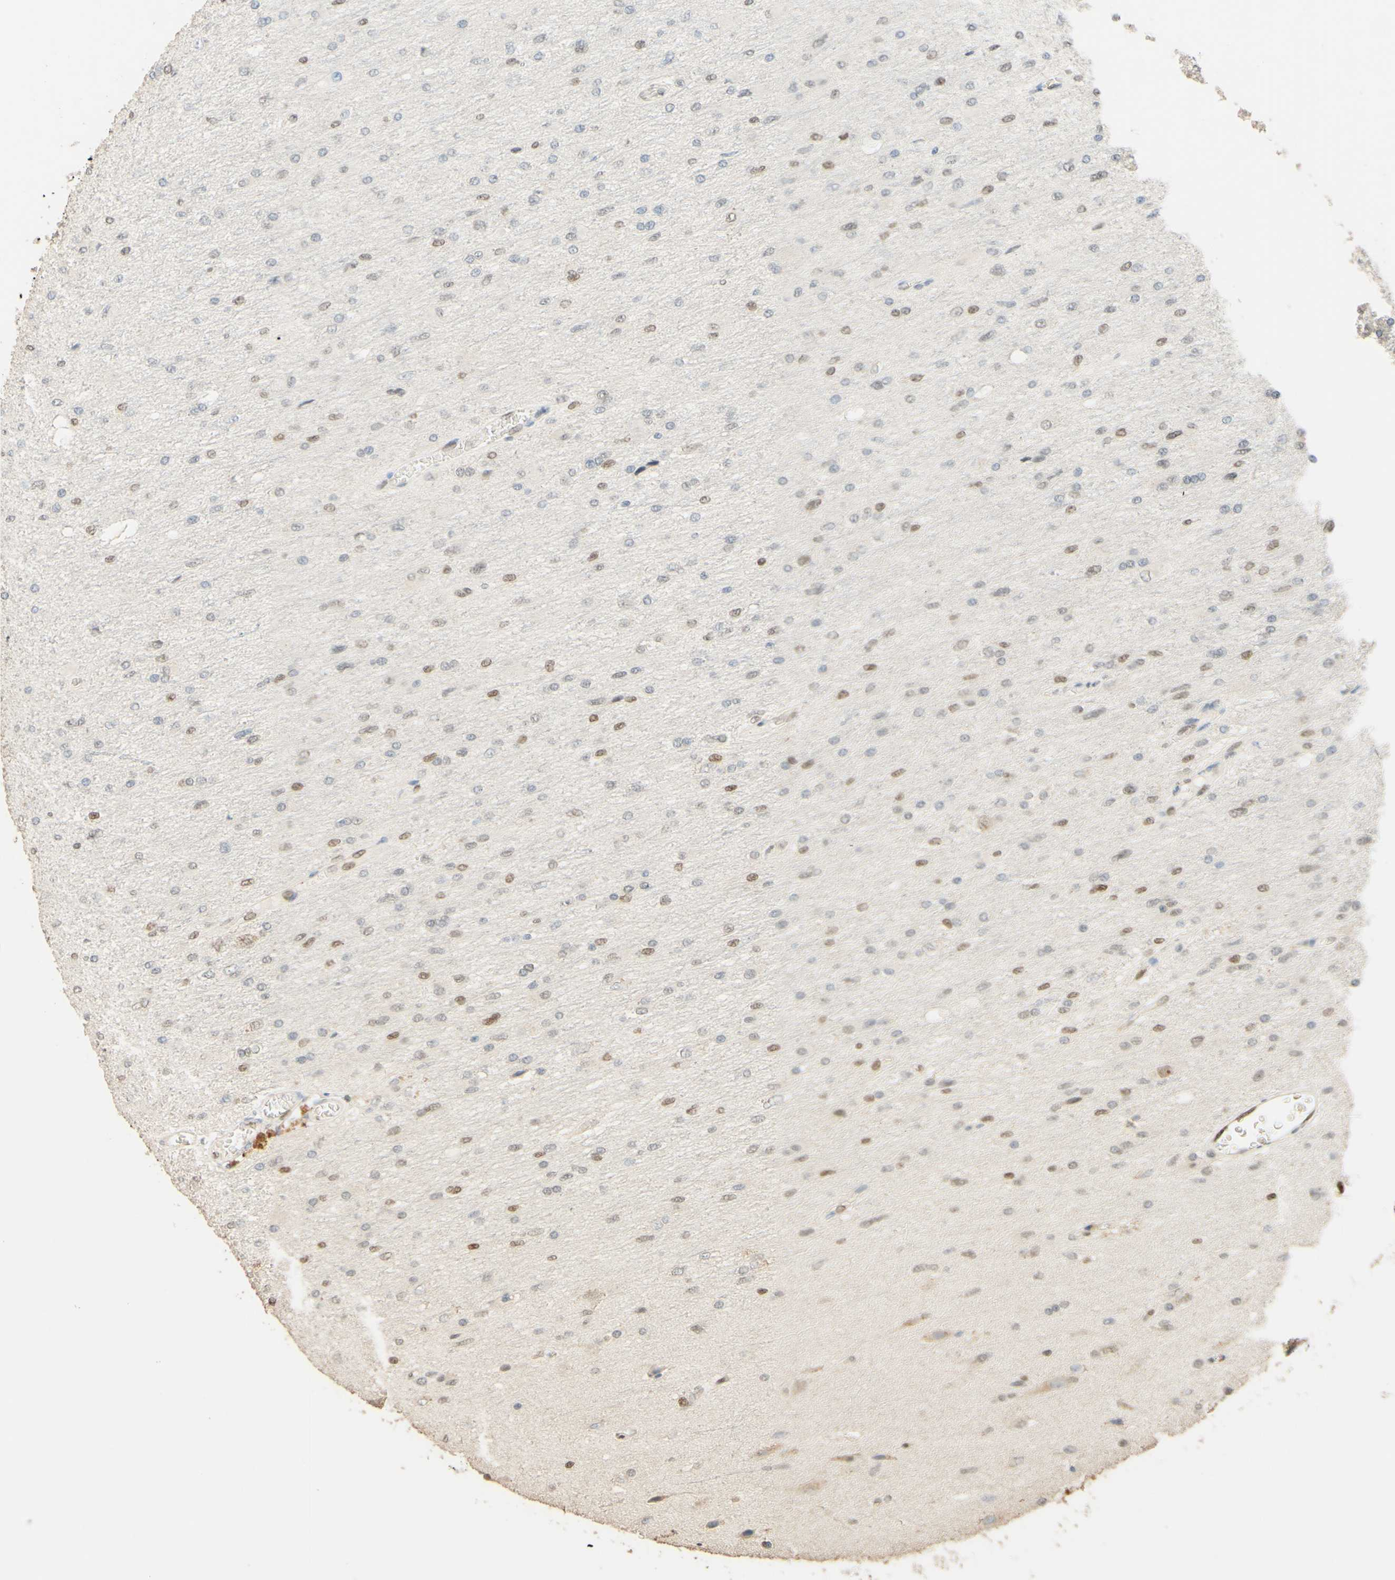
{"staining": {"intensity": "weak", "quantity": "25%-75%", "location": "nuclear"}, "tissue": "glioma", "cell_type": "Tumor cells", "image_type": "cancer", "snomed": [{"axis": "morphology", "description": "Glioma, malignant, High grade"}, {"axis": "topography", "description": "Cerebral cortex"}], "caption": "Human glioma stained with a brown dye shows weak nuclear positive expression in approximately 25%-75% of tumor cells.", "gene": "POLB", "patient": {"sex": "female", "age": 36}}